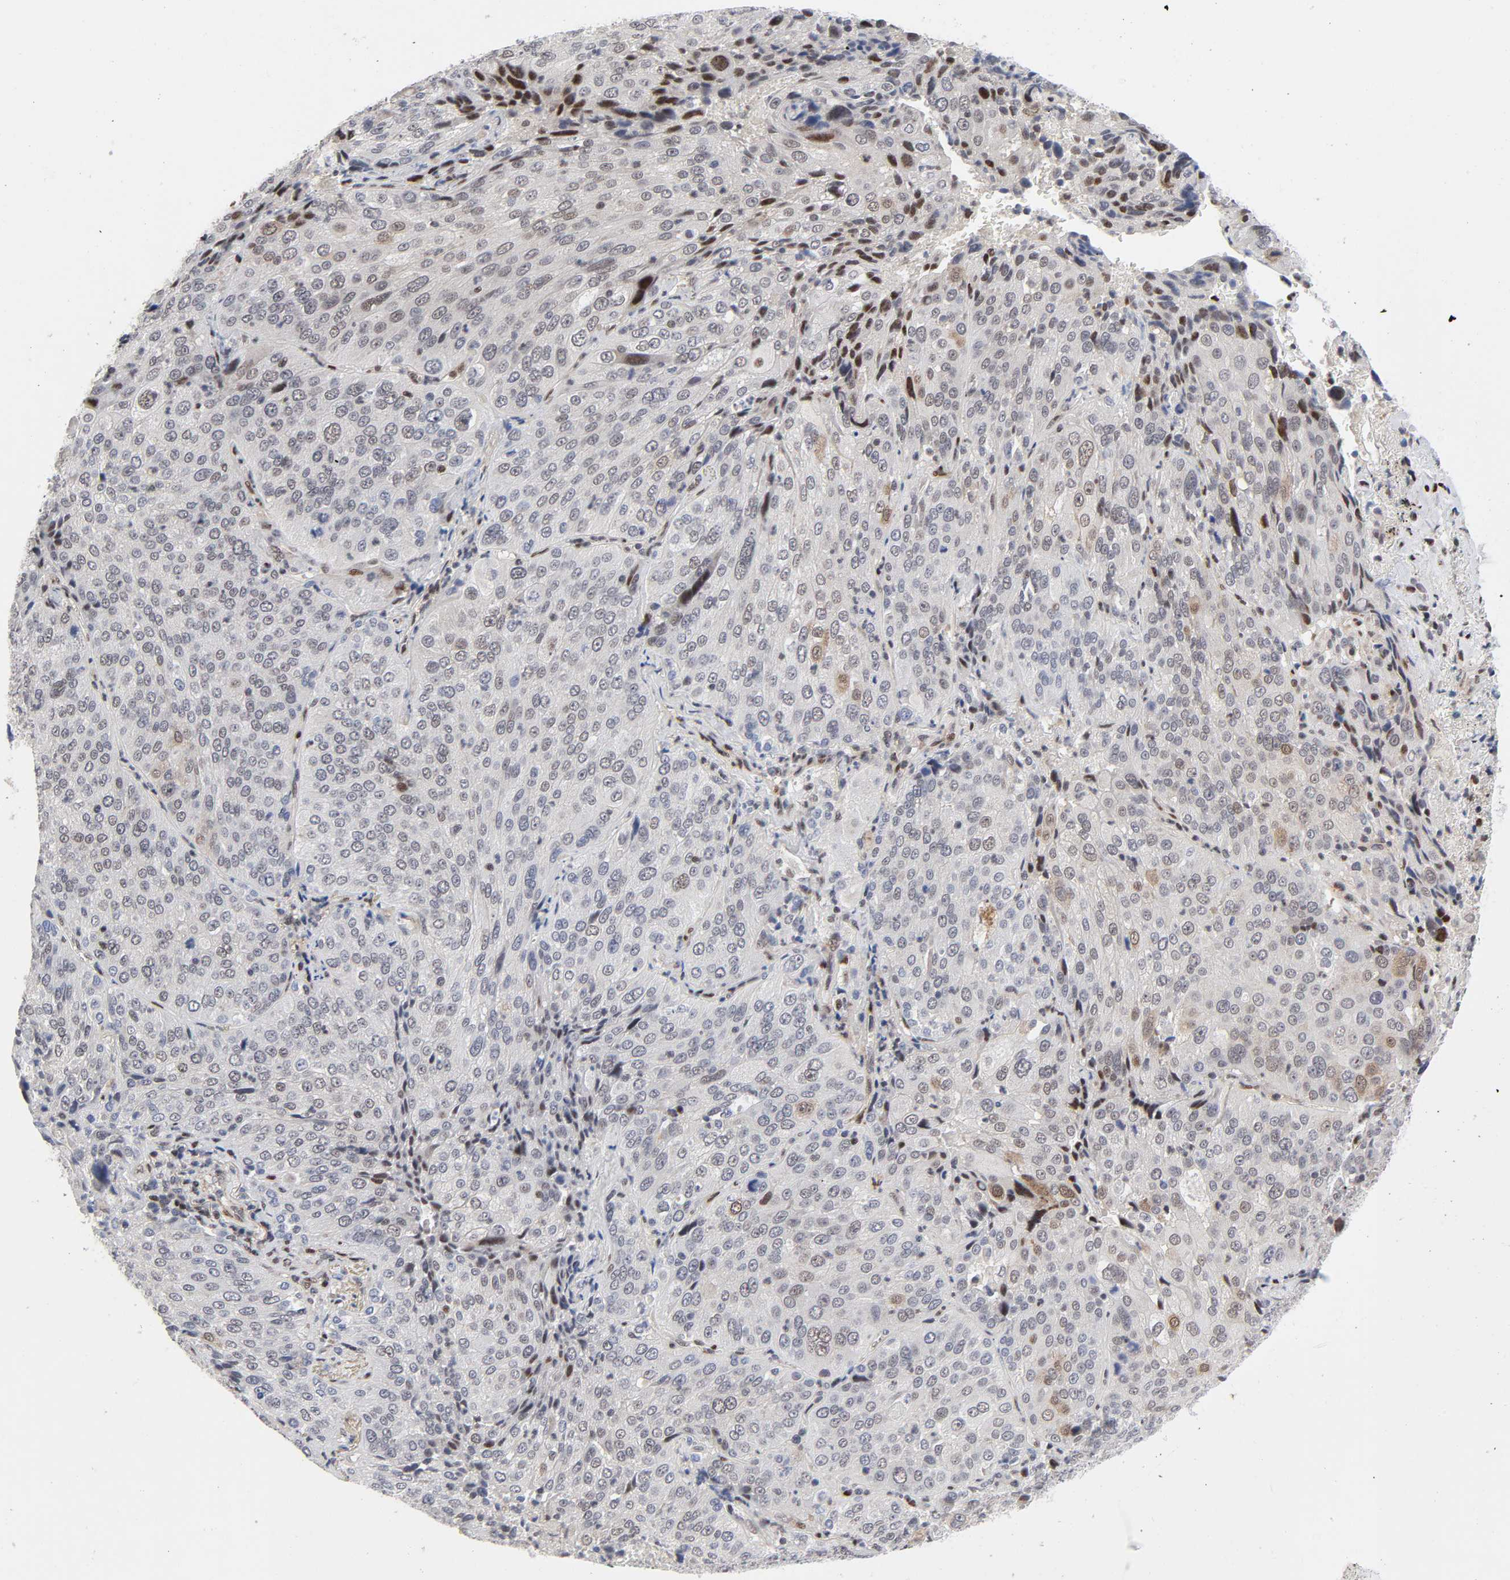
{"staining": {"intensity": "weak", "quantity": "<25%", "location": "cytoplasmic/membranous,nuclear"}, "tissue": "lung cancer", "cell_type": "Tumor cells", "image_type": "cancer", "snomed": [{"axis": "morphology", "description": "Squamous cell carcinoma, NOS"}, {"axis": "topography", "description": "Lung"}], "caption": "High power microscopy micrograph of an immunohistochemistry (IHC) photomicrograph of lung squamous cell carcinoma, revealing no significant staining in tumor cells.", "gene": "STK38", "patient": {"sex": "male", "age": 54}}